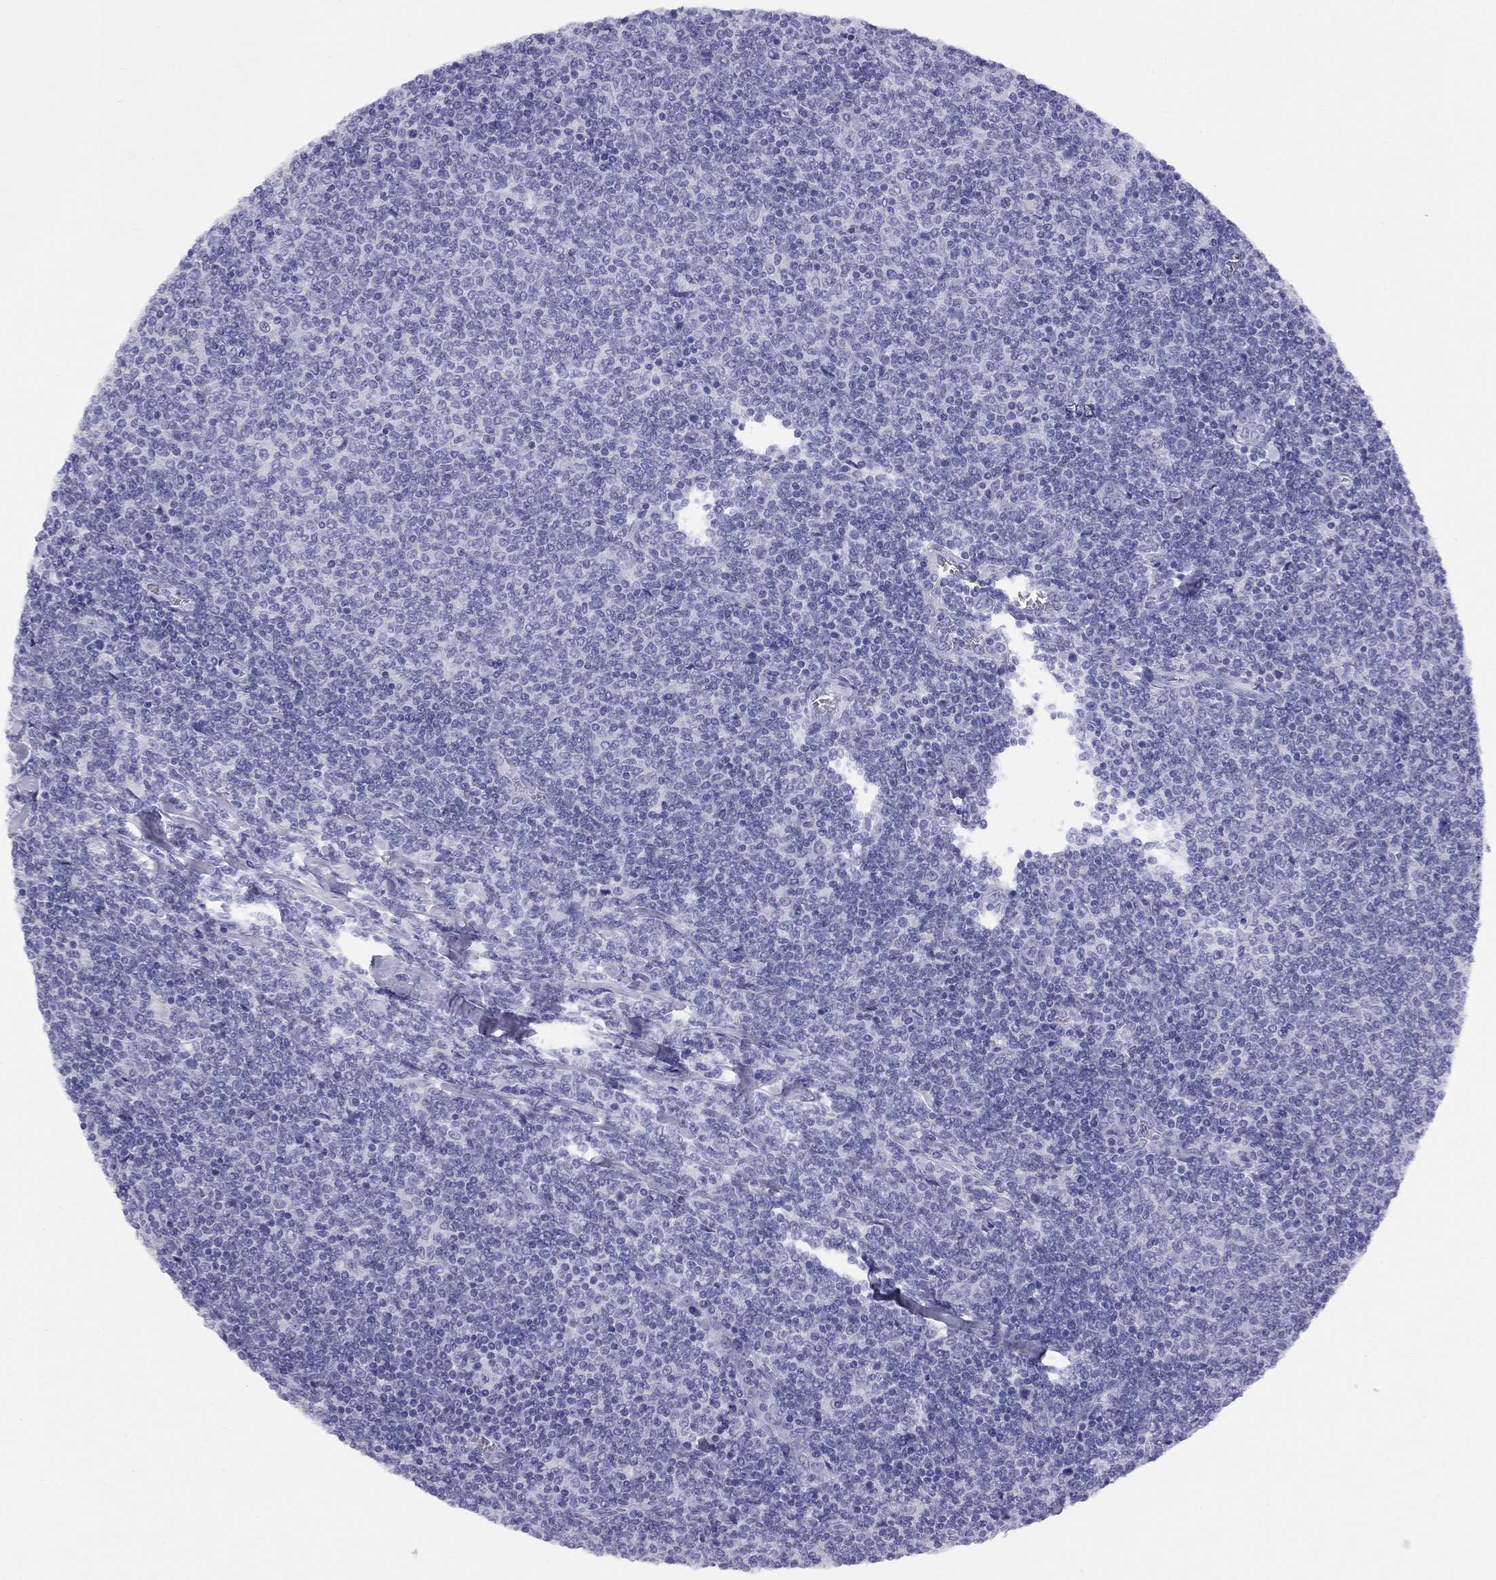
{"staining": {"intensity": "negative", "quantity": "none", "location": "none"}, "tissue": "lymphoma", "cell_type": "Tumor cells", "image_type": "cancer", "snomed": [{"axis": "morphology", "description": "Malignant lymphoma, non-Hodgkin's type, Low grade"}, {"axis": "topography", "description": "Lymph node"}], "caption": "DAB (3,3'-diaminobenzidine) immunohistochemical staining of lymphoma displays no significant positivity in tumor cells.", "gene": "LRIT2", "patient": {"sex": "male", "age": 52}}